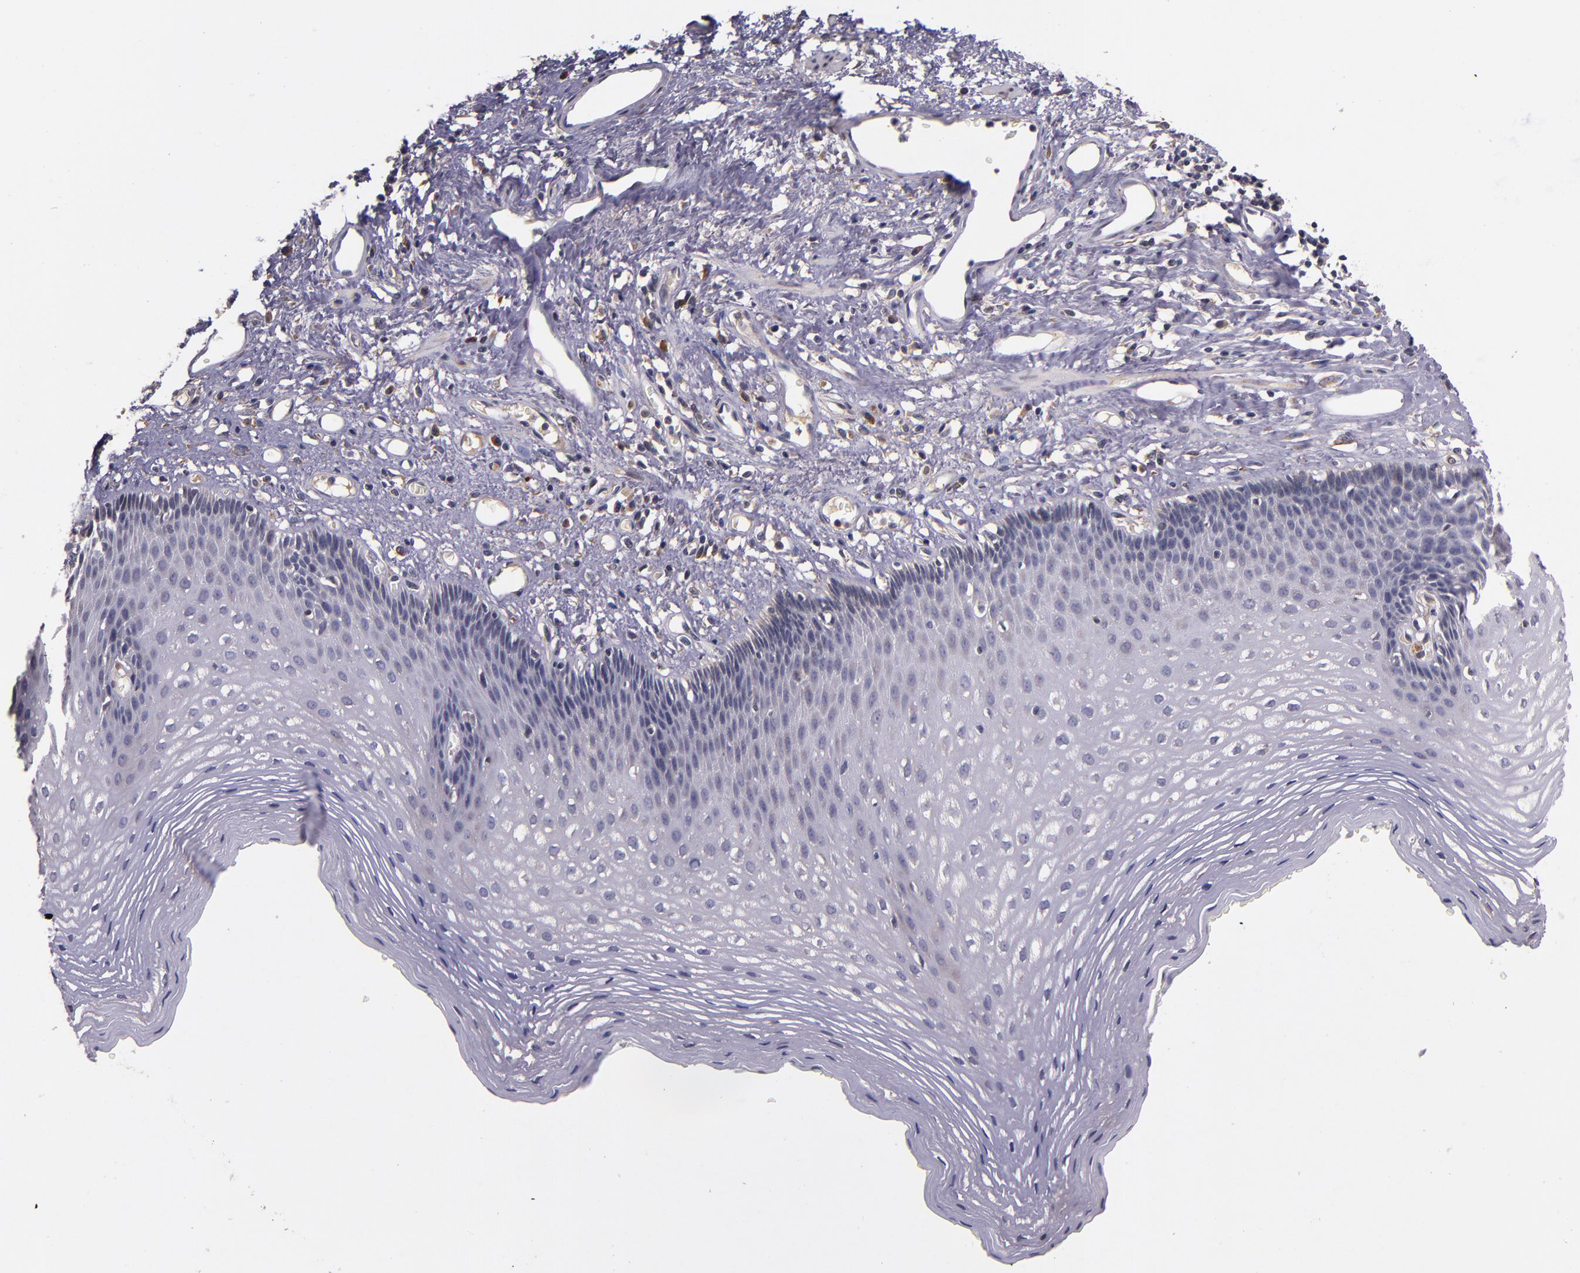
{"staining": {"intensity": "weak", "quantity": ">75%", "location": "cytoplasmic/membranous"}, "tissue": "esophagus", "cell_type": "Squamous epithelial cells", "image_type": "normal", "snomed": [{"axis": "morphology", "description": "Normal tissue, NOS"}, {"axis": "topography", "description": "Esophagus"}], "caption": "A histopathology image showing weak cytoplasmic/membranous staining in about >75% of squamous epithelial cells in unremarkable esophagus, as visualized by brown immunohistochemical staining.", "gene": "PRAF2", "patient": {"sex": "female", "age": 70}}